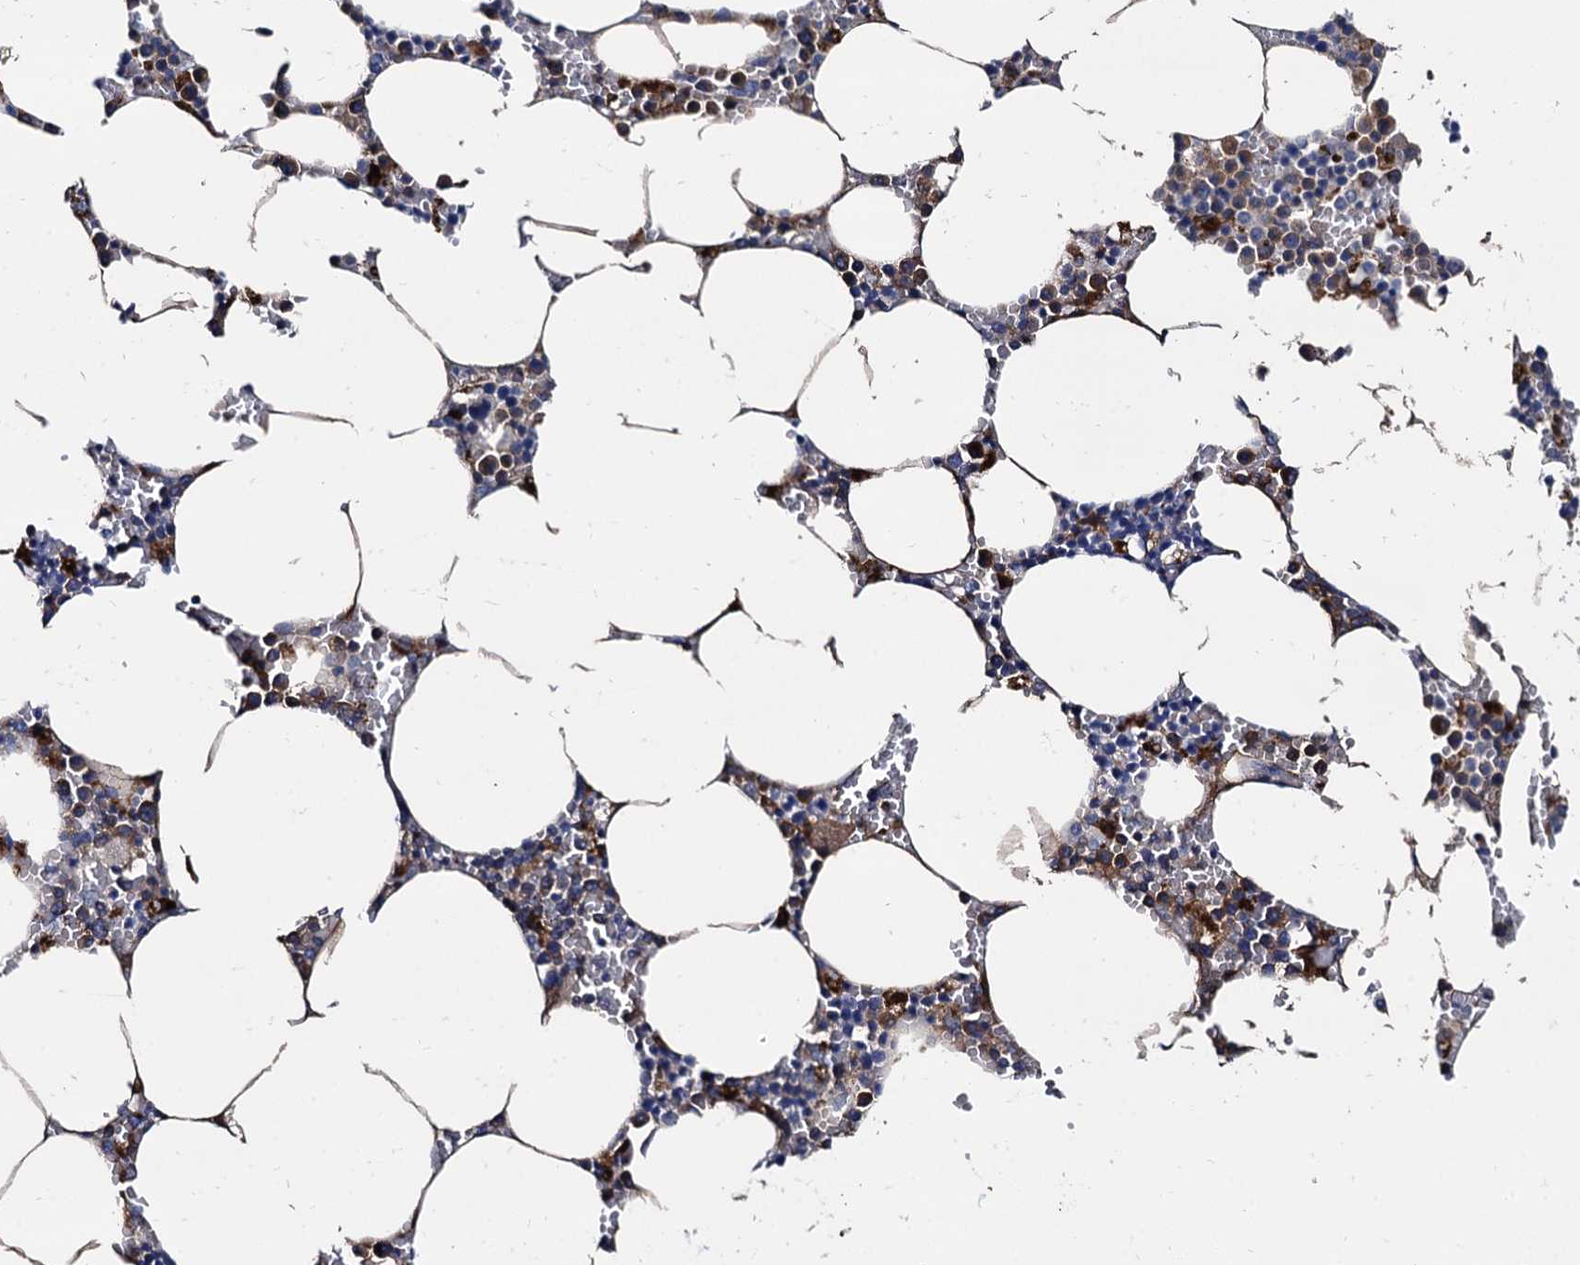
{"staining": {"intensity": "moderate", "quantity": "<25%", "location": "cytoplasmic/membranous"}, "tissue": "bone marrow", "cell_type": "Hematopoietic cells", "image_type": "normal", "snomed": [{"axis": "morphology", "description": "Normal tissue, NOS"}, {"axis": "topography", "description": "Bone marrow"}], "caption": "Benign bone marrow was stained to show a protein in brown. There is low levels of moderate cytoplasmic/membranous expression in about <25% of hematopoietic cells. Immunohistochemistry stains the protein in brown and the nuclei are stained blue.", "gene": "APOD", "patient": {"sex": "male", "age": 70}}